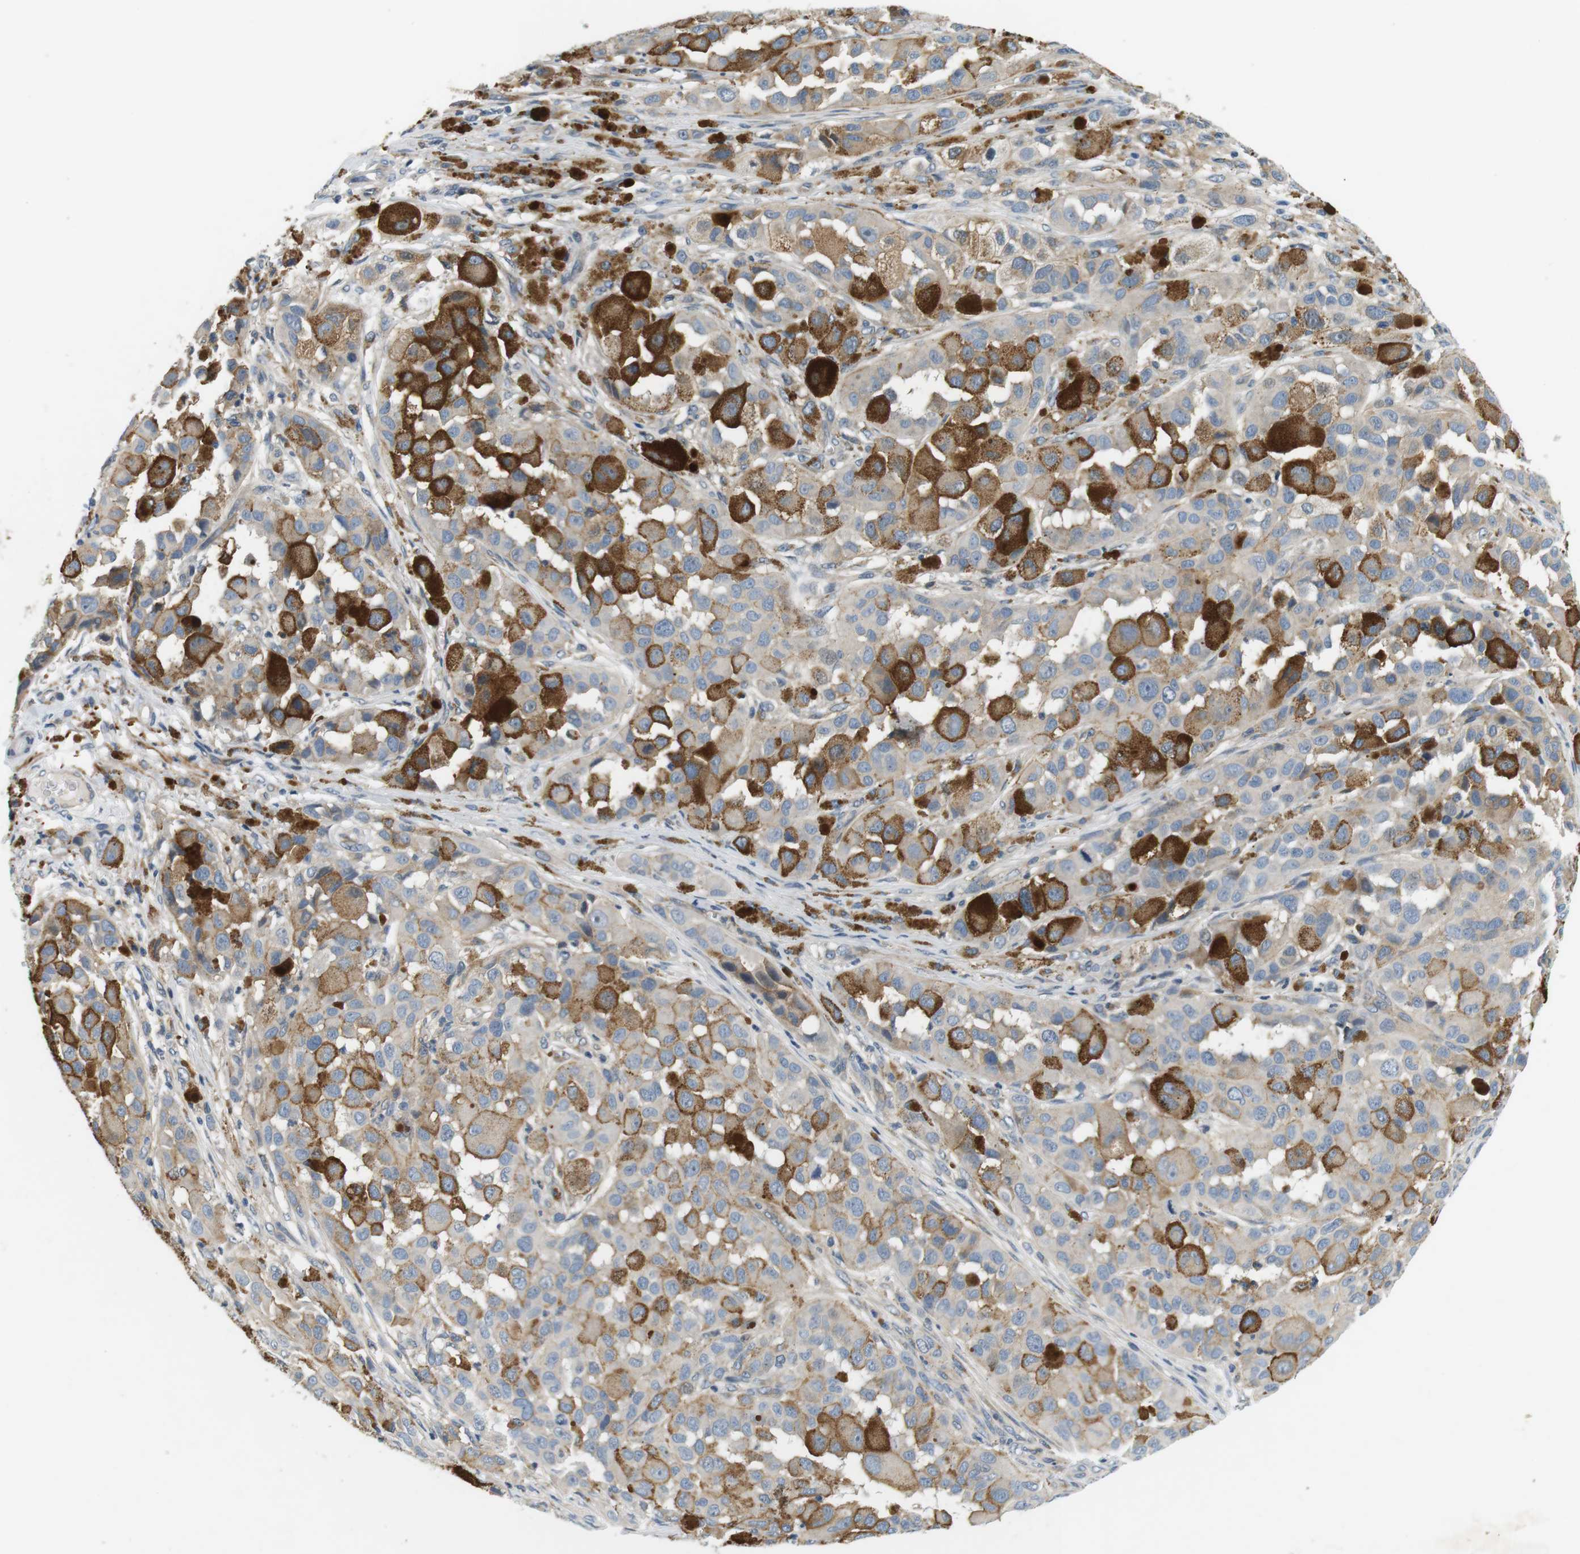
{"staining": {"intensity": "weak", "quantity": "25%-75%", "location": "cytoplasmic/membranous"}, "tissue": "melanoma", "cell_type": "Tumor cells", "image_type": "cancer", "snomed": [{"axis": "morphology", "description": "Malignant melanoma, NOS"}, {"axis": "topography", "description": "Skin"}], "caption": "The immunohistochemical stain highlights weak cytoplasmic/membranous staining in tumor cells of melanoma tissue. (Stains: DAB (3,3'-diaminobenzidine) in brown, nuclei in blue, Microscopy: brightfield microscopy at high magnification).", "gene": "SLC30A1", "patient": {"sex": "male", "age": 96}}